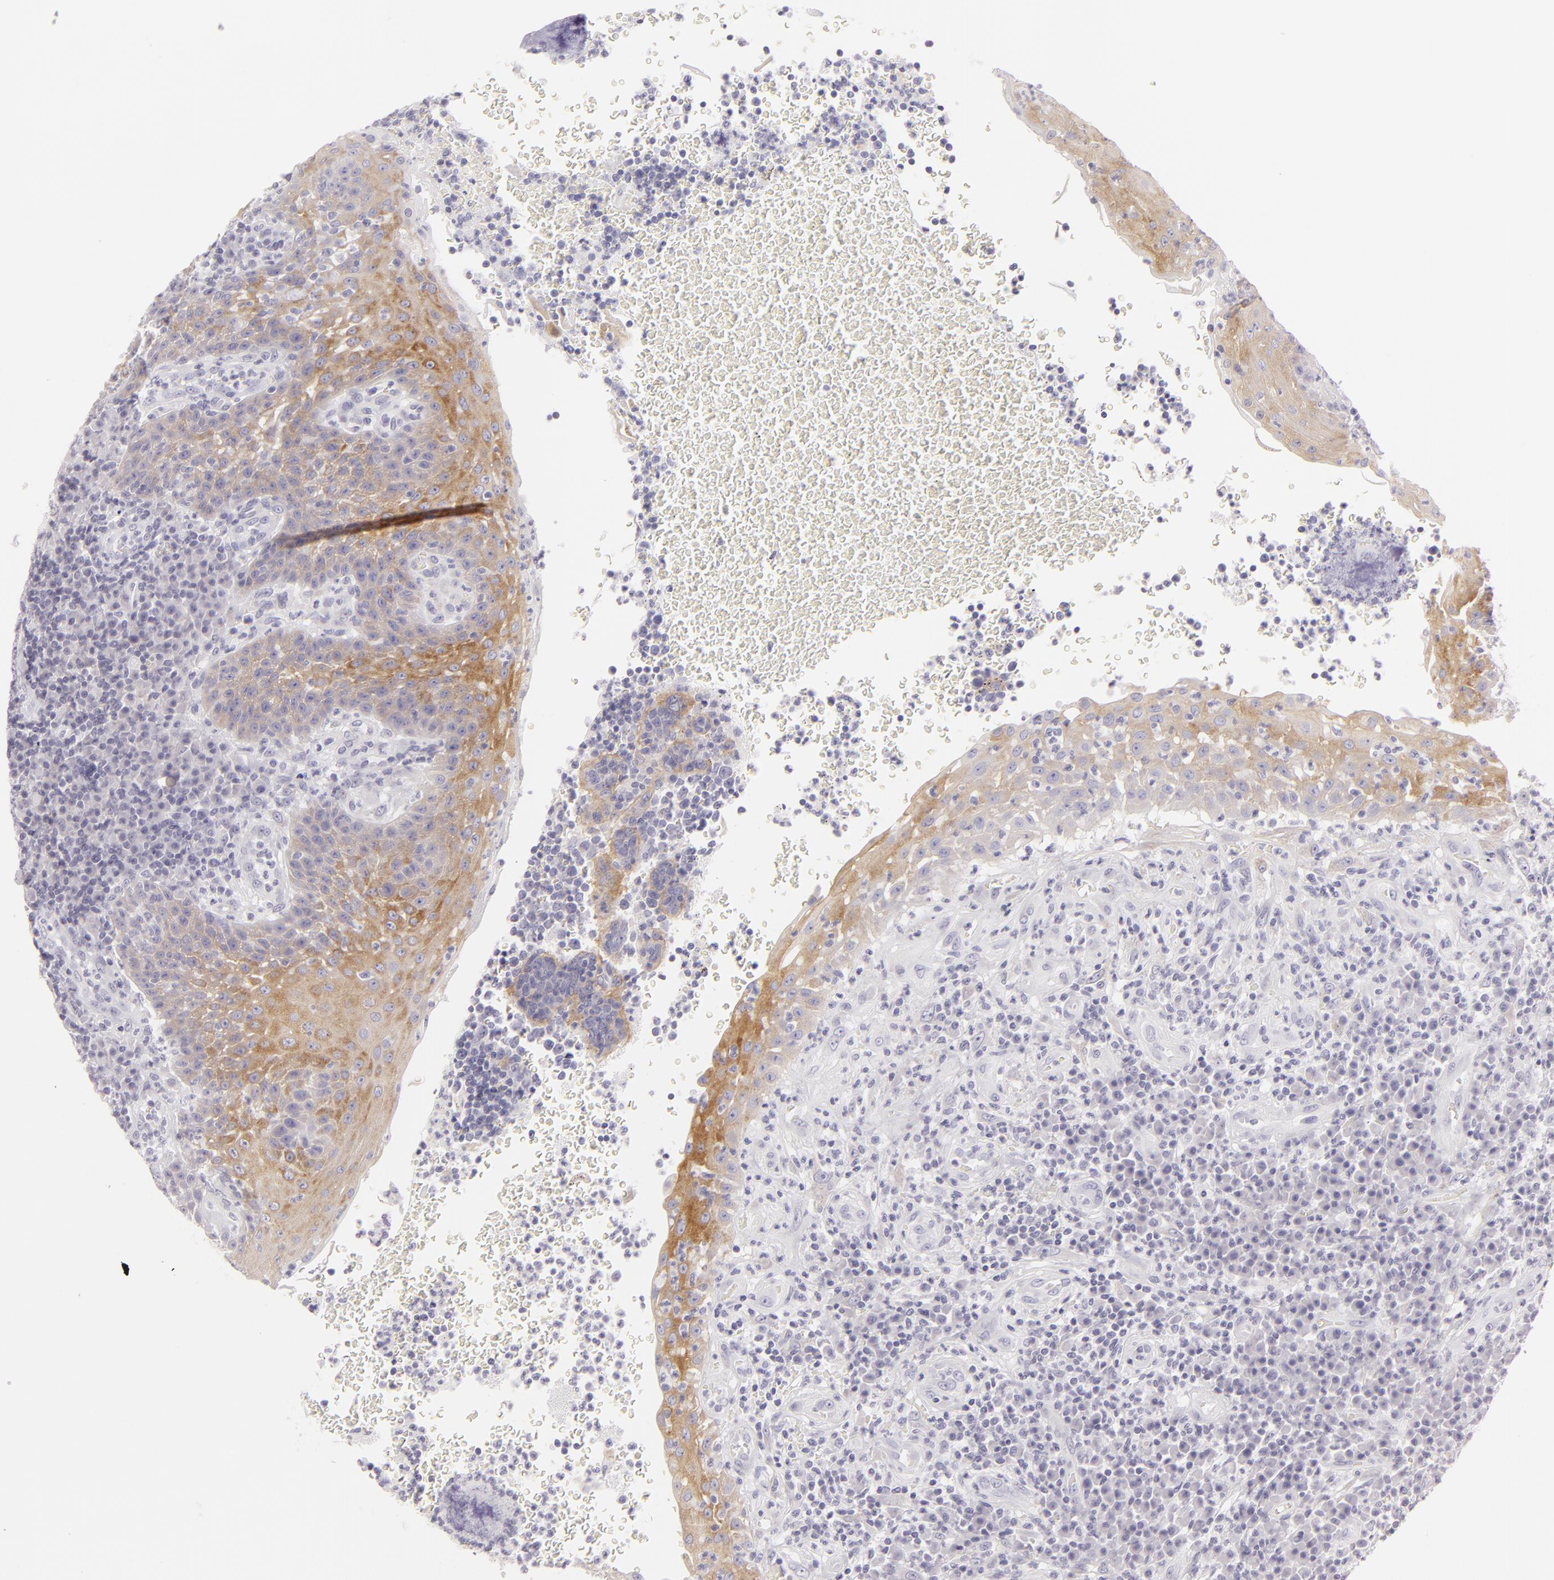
{"staining": {"intensity": "weak", "quantity": "25%-75%", "location": "cytoplasmic/membranous"}, "tissue": "tonsil", "cell_type": "Germinal center cells", "image_type": "normal", "snomed": [{"axis": "morphology", "description": "Normal tissue, NOS"}, {"axis": "topography", "description": "Tonsil"}], "caption": "A high-resolution micrograph shows immunohistochemistry (IHC) staining of normal tonsil, which displays weak cytoplasmic/membranous expression in about 25%-75% of germinal center cells.", "gene": "DLG4", "patient": {"sex": "female", "age": 40}}